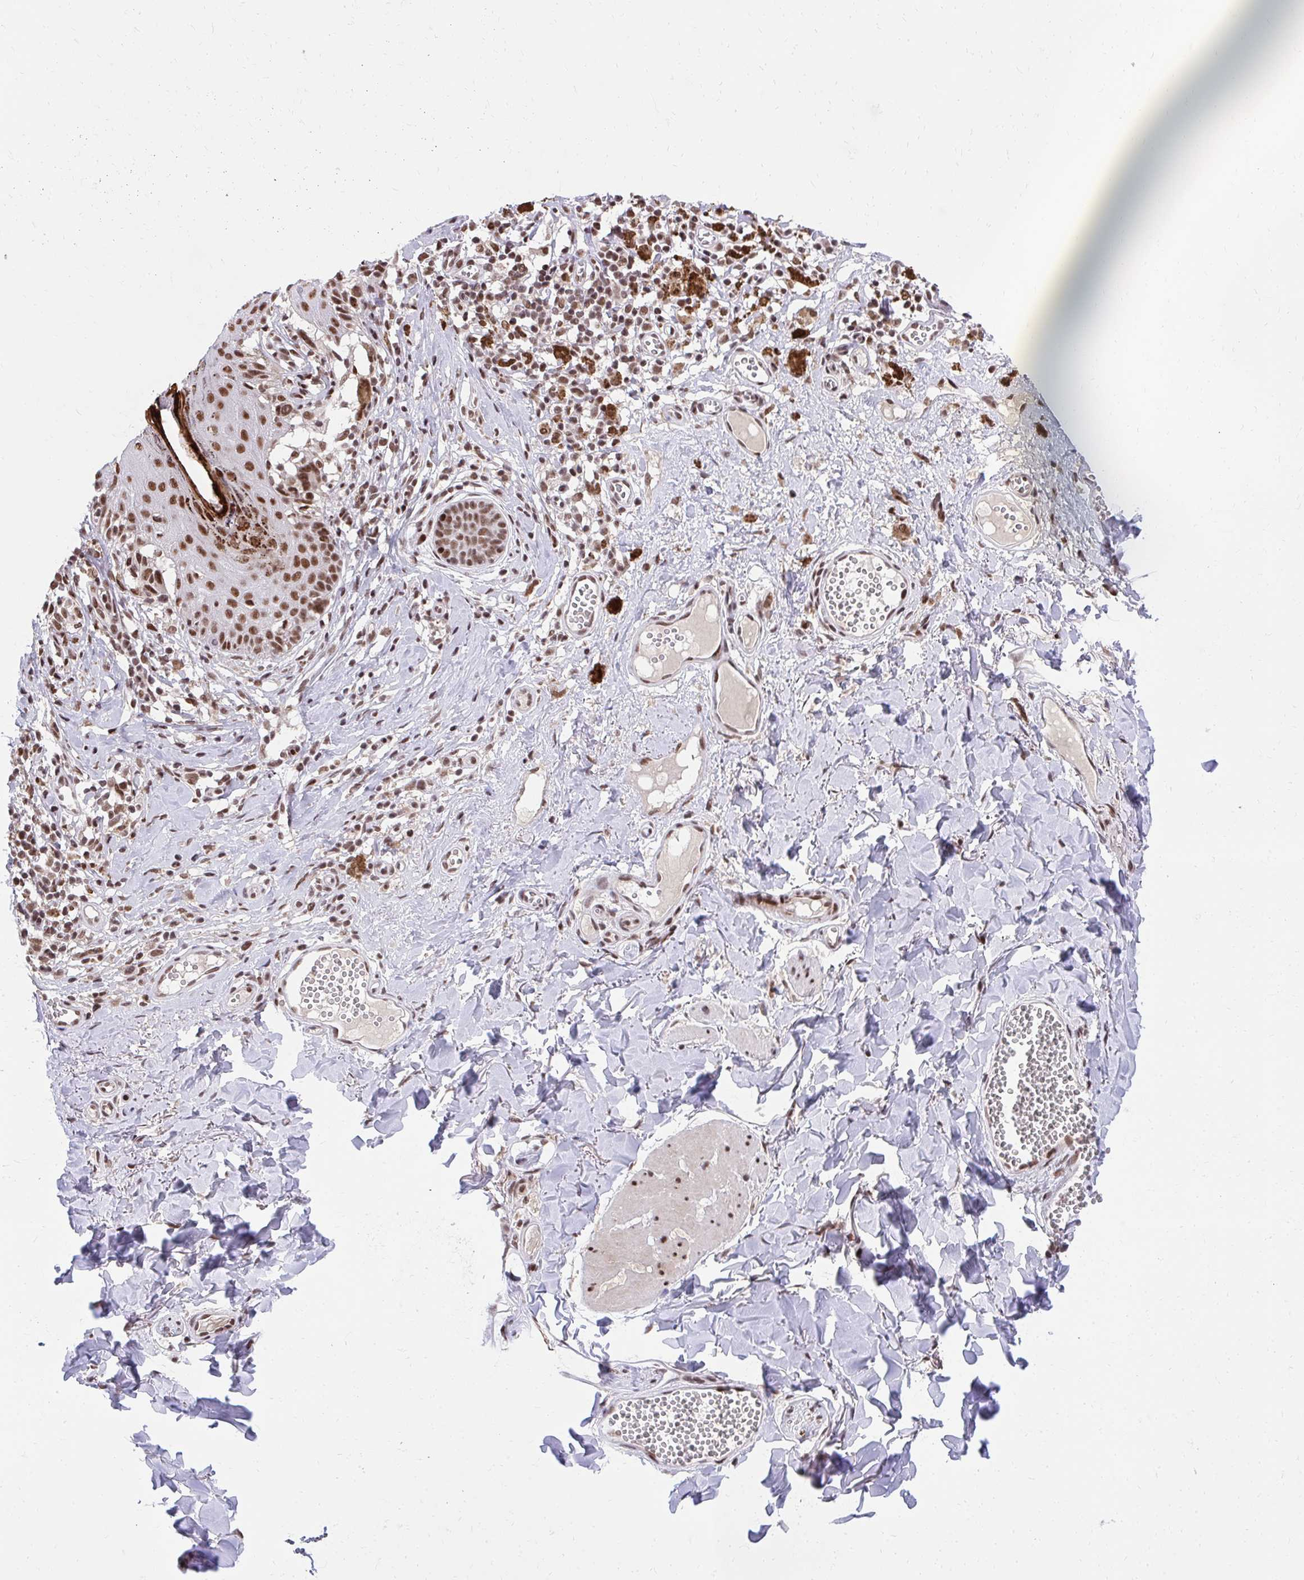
{"staining": {"intensity": "moderate", "quantity": ">75%", "location": "nuclear"}, "tissue": "melanoma", "cell_type": "Tumor cells", "image_type": "cancer", "snomed": [{"axis": "morphology", "description": "Malignant melanoma, NOS"}, {"axis": "topography", "description": "Skin"}], "caption": "Immunohistochemical staining of melanoma shows medium levels of moderate nuclear protein staining in approximately >75% of tumor cells.", "gene": "SYNE4", "patient": {"sex": "female", "age": 49}}